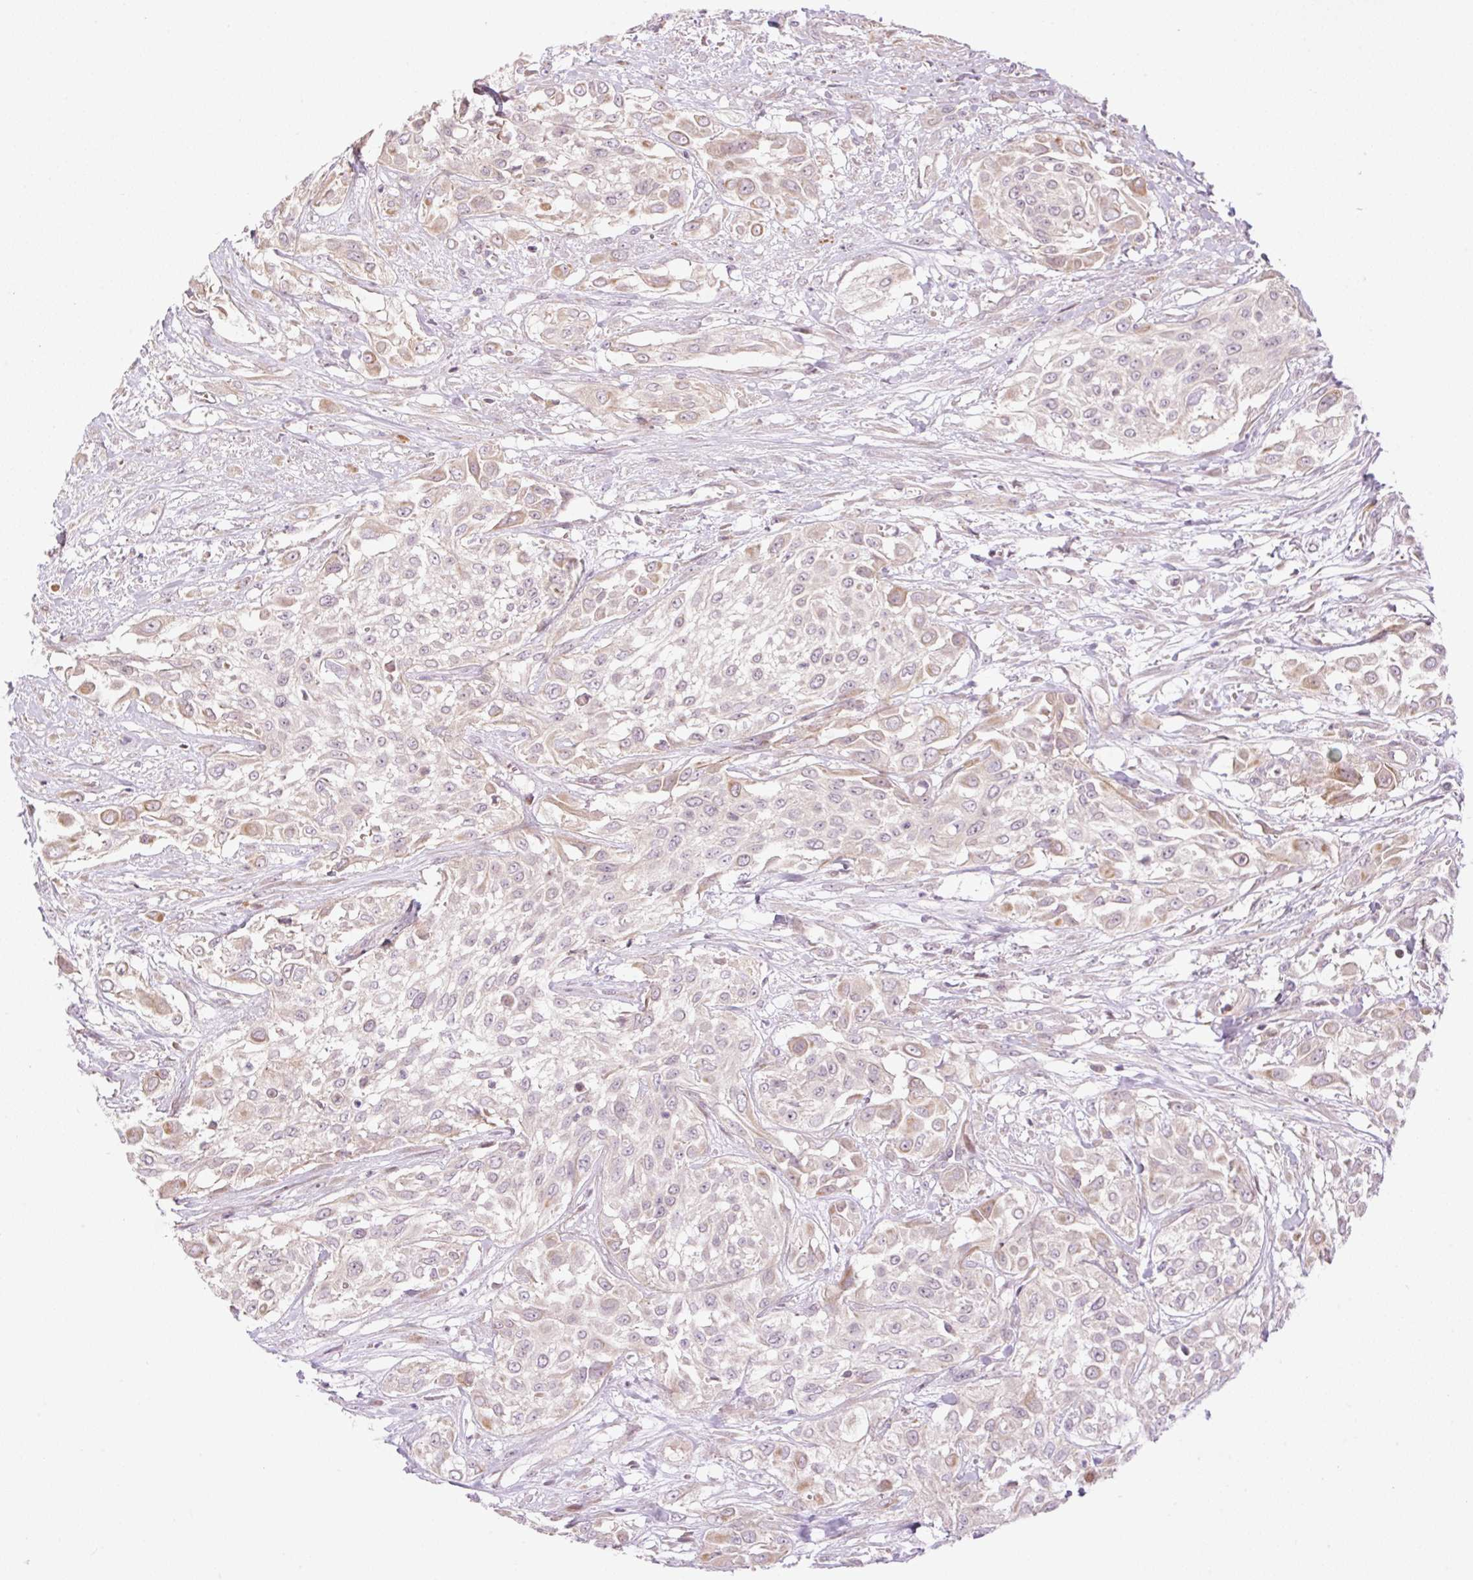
{"staining": {"intensity": "moderate", "quantity": "<25%", "location": "cytoplasmic/membranous"}, "tissue": "urothelial cancer", "cell_type": "Tumor cells", "image_type": "cancer", "snomed": [{"axis": "morphology", "description": "Urothelial carcinoma, High grade"}, {"axis": "topography", "description": "Urinary bladder"}], "caption": "A histopathology image of human urothelial carcinoma (high-grade) stained for a protein reveals moderate cytoplasmic/membranous brown staining in tumor cells. Using DAB (3,3'-diaminobenzidine) (brown) and hematoxylin (blue) stains, captured at high magnification using brightfield microscopy.", "gene": "ZNF394", "patient": {"sex": "male", "age": 57}}